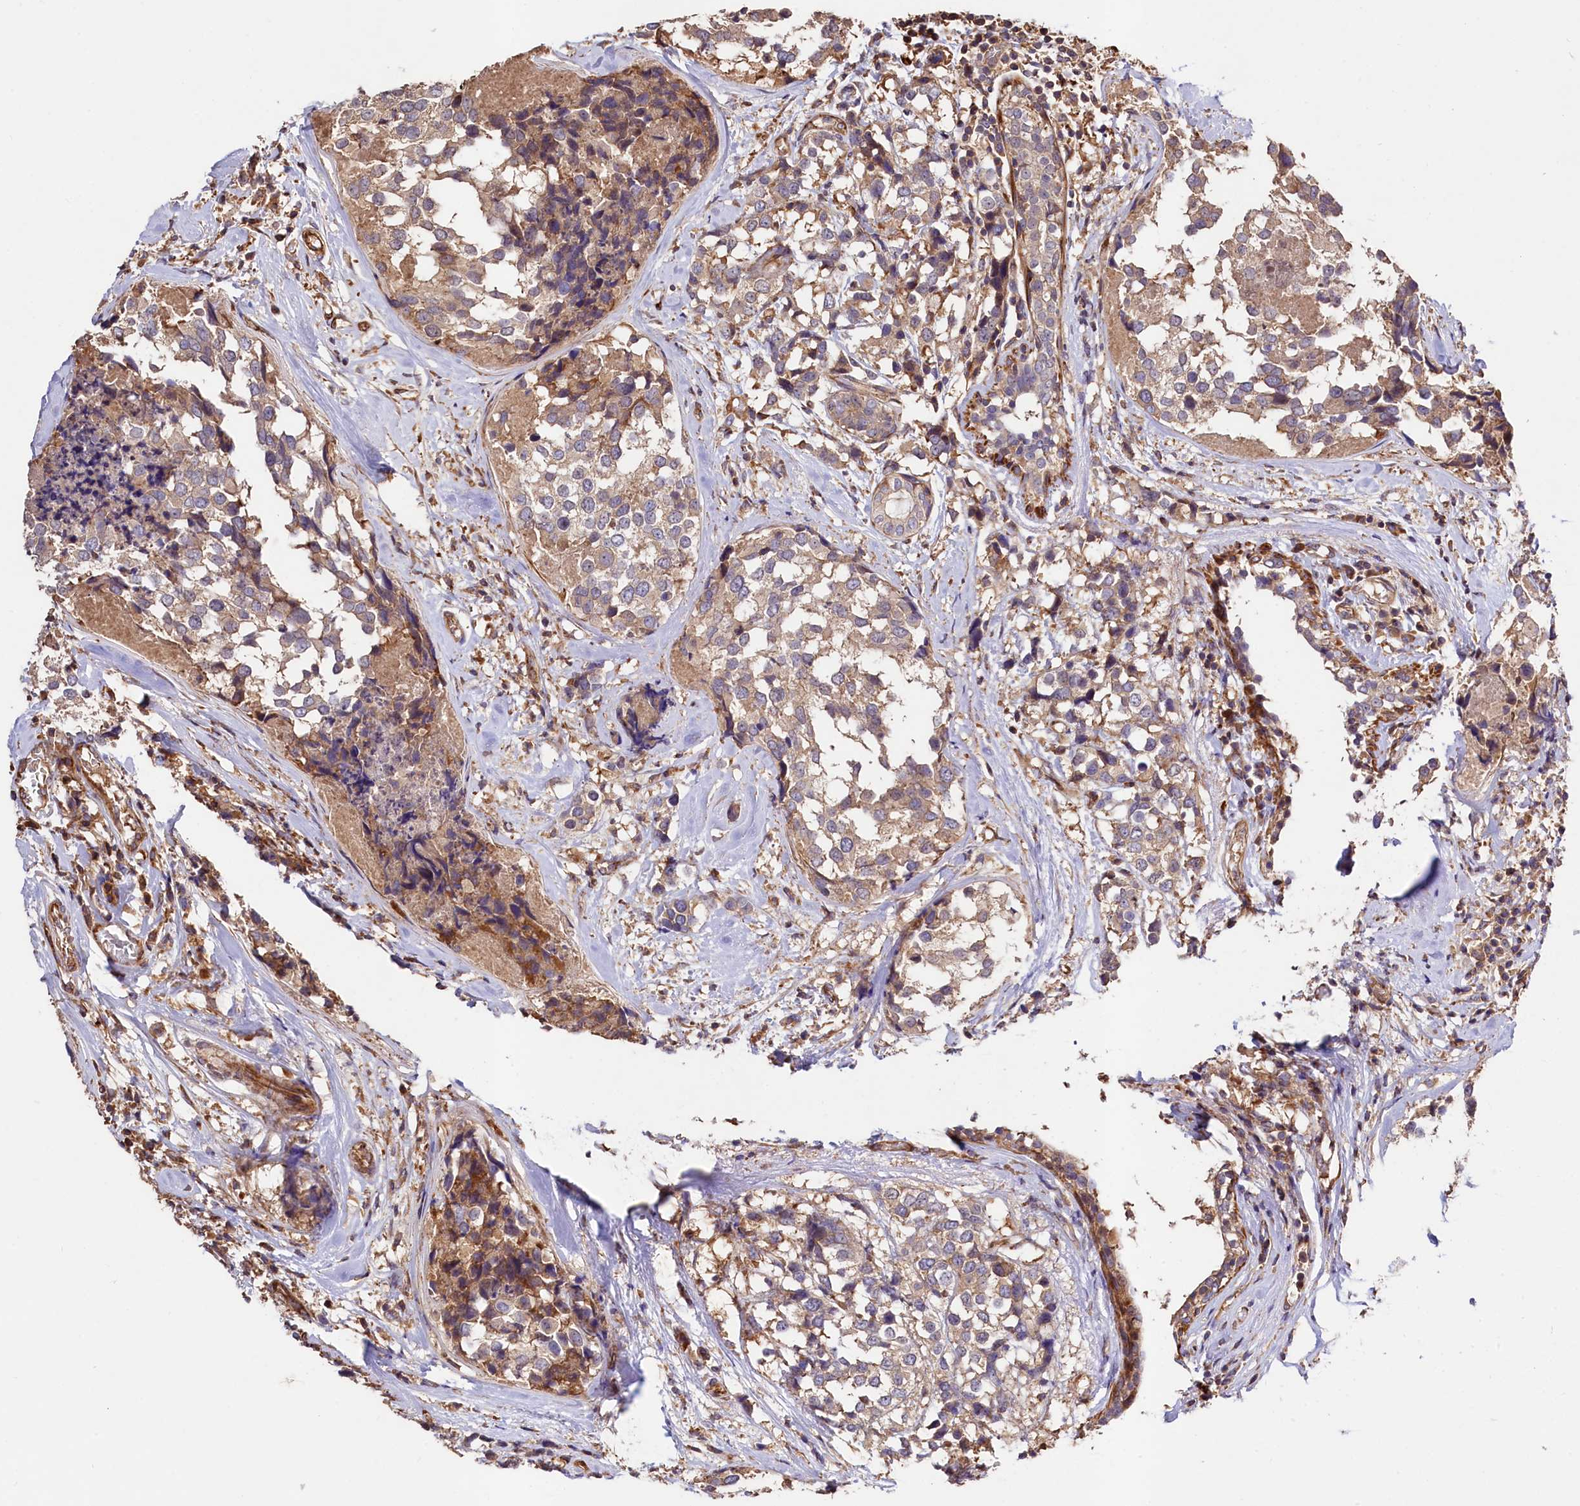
{"staining": {"intensity": "moderate", "quantity": "25%-75%", "location": "cytoplasmic/membranous"}, "tissue": "breast cancer", "cell_type": "Tumor cells", "image_type": "cancer", "snomed": [{"axis": "morphology", "description": "Lobular carcinoma"}, {"axis": "topography", "description": "Breast"}], "caption": "This photomicrograph shows lobular carcinoma (breast) stained with IHC to label a protein in brown. The cytoplasmic/membranous of tumor cells show moderate positivity for the protein. Nuclei are counter-stained blue.", "gene": "KLHDC4", "patient": {"sex": "female", "age": 59}}